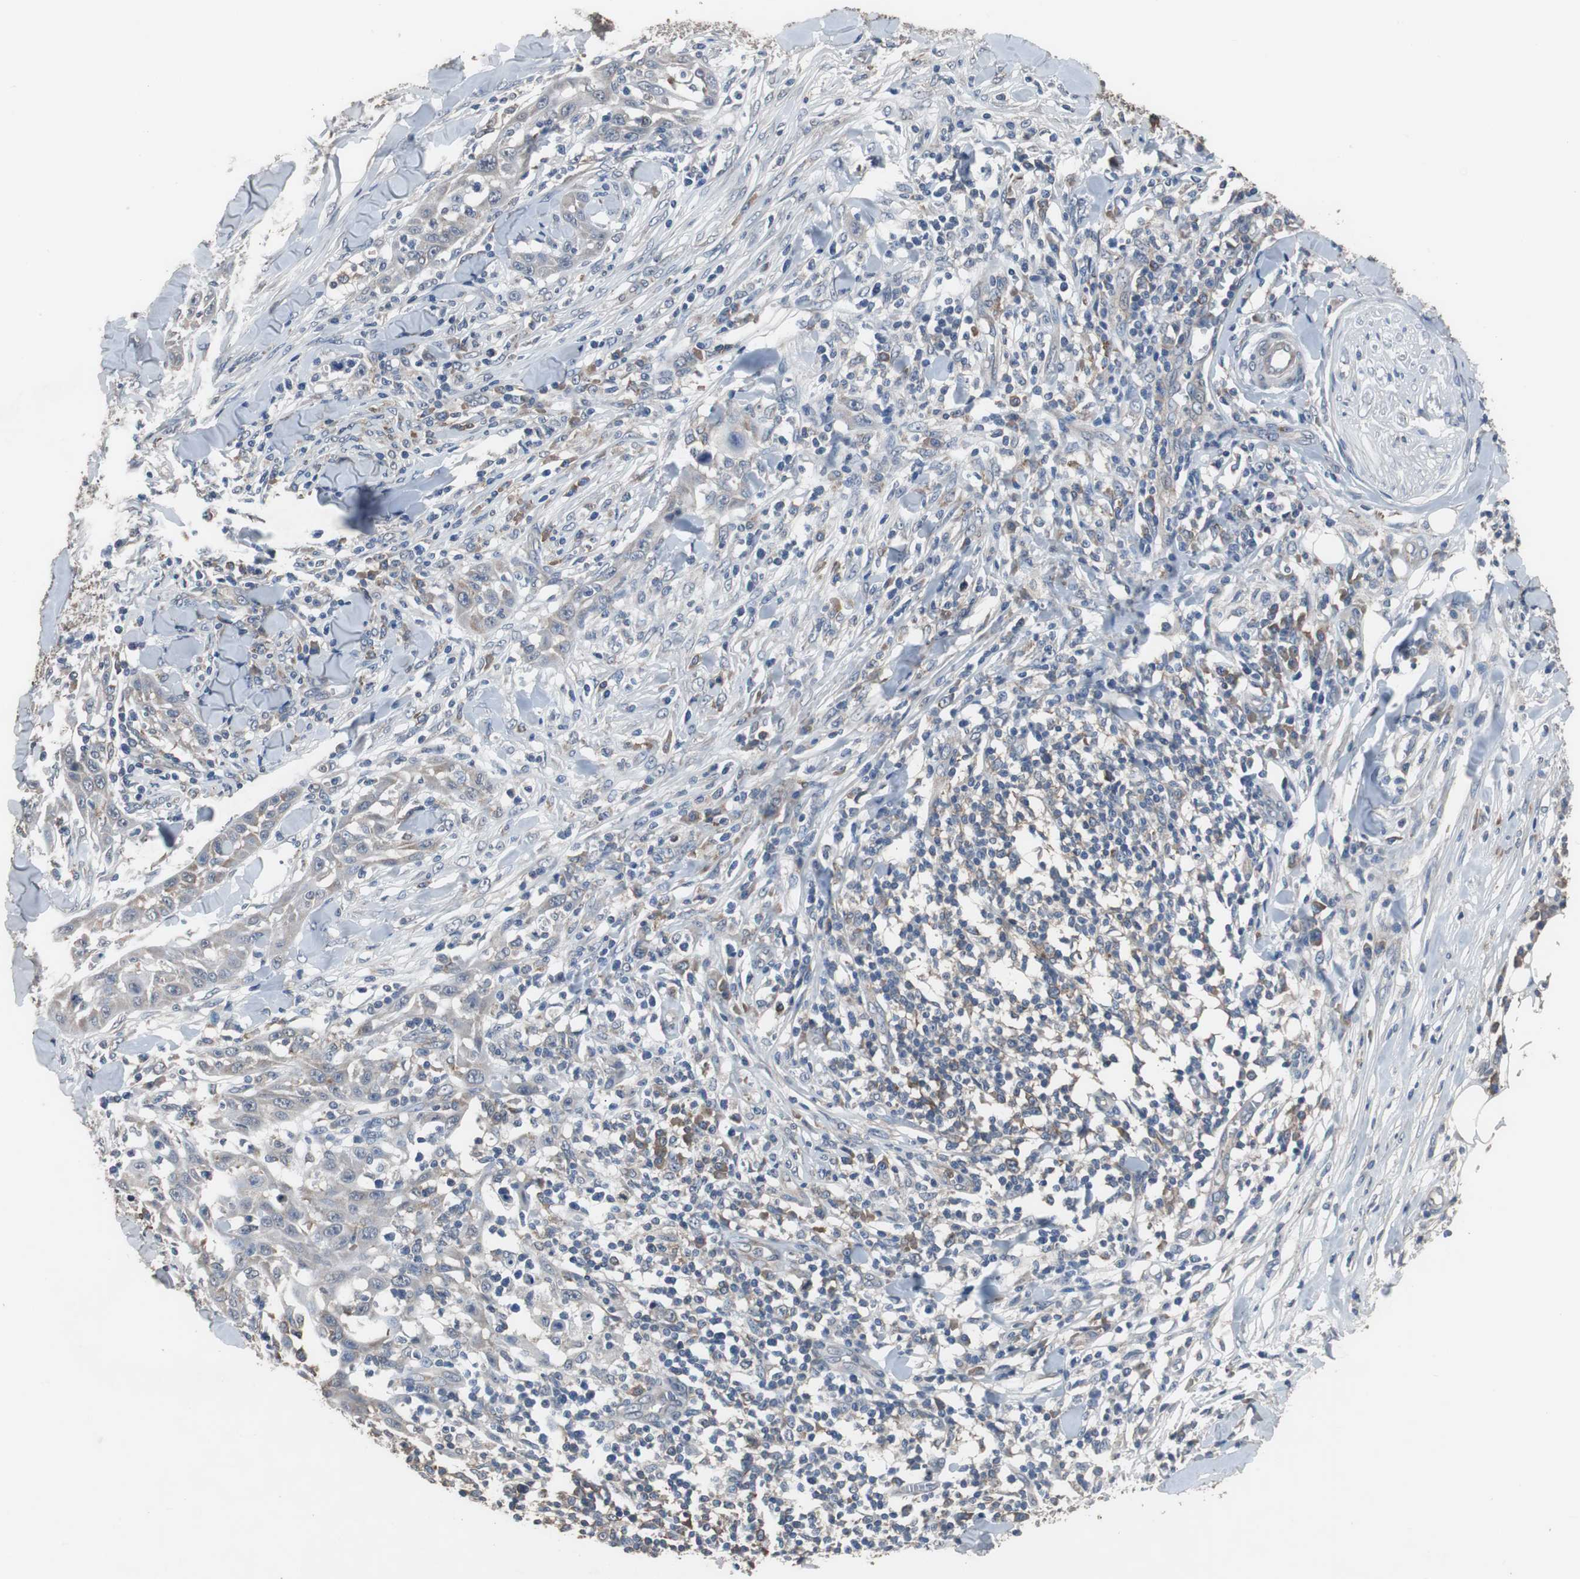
{"staining": {"intensity": "weak", "quantity": "25%-75%", "location": "cytoplasmic/membranous"}, "tissue": "skin cancer", "cell_type": "Tumor cells", "image_type": "cancer", "snomed": [{"axis": "morphology", "description": "Squamous cell carcinoma, NOS"}, {"axis": "topography", "description": "Skin"}], "caption": "Immunohistochemical staining of human skin cancer (squamous cell carcinoma) demonstrates low levels of weak cytoplasmic/membranous positivity in approximately 25%-75% of tumor cells.", "gene": "USP10", "patient": {"sex": "male", "age": 24}}